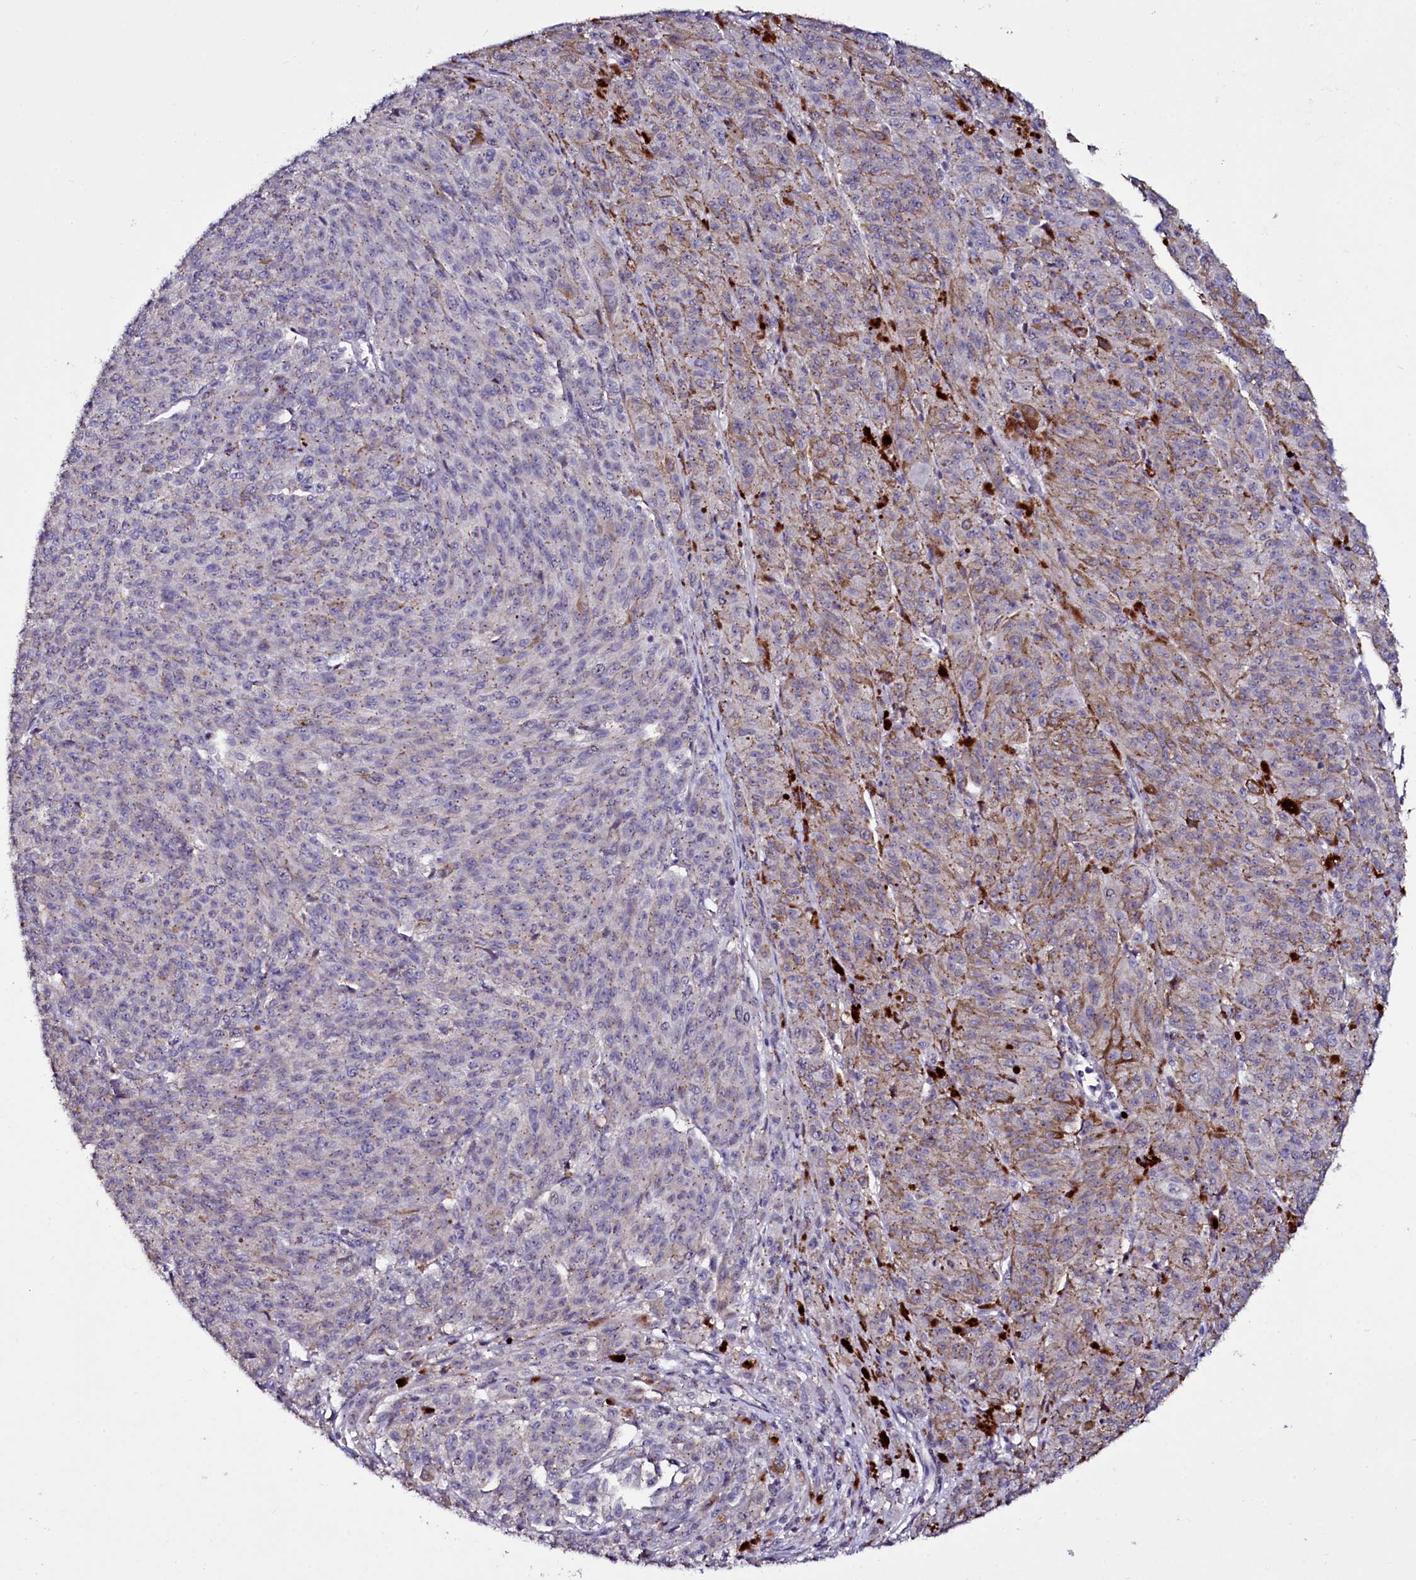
{"staining": {"intensity": "weak", "quantity": "<25%", "location": "cytoplasmic/membranous"}, "tissue": "melanoma", "cell_type": "Tumor cells", "image_type": "cancer", "snomed": [{"axis": "morphology", "description": "Malignant melanoma, NOS"}, {"axis": "topography", "description": "Skin"}], "caption": "A micrograph of melanoma stained for a protein exhibits no brown staining in tumor cells.", "gene": "USPL1", "patient": {"sex": "female", "age": 52}}